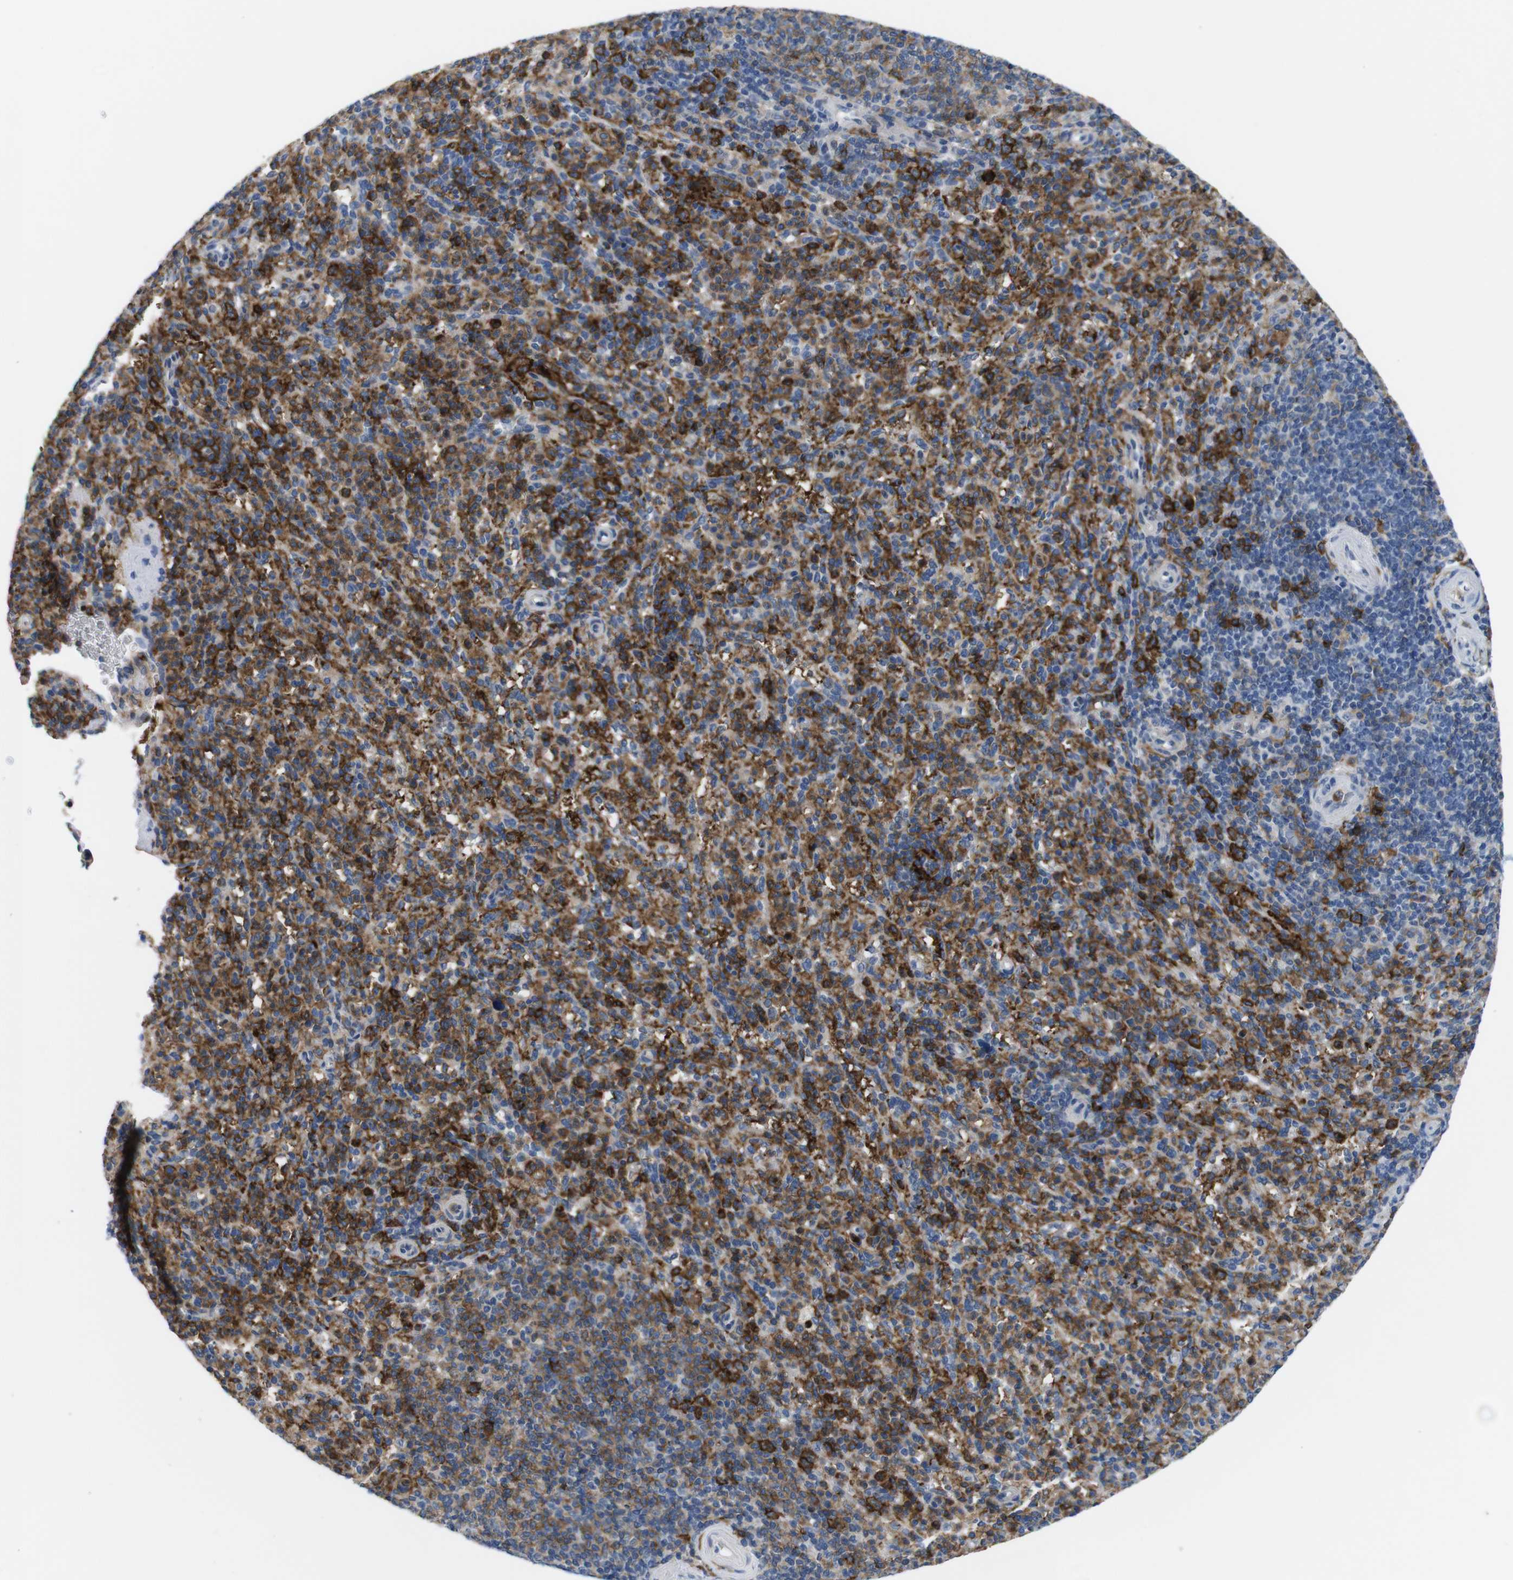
{"staining": {"intensity": "strong", "quantity": ">75%", "location": "cytoplasmic/membranous"}, "tissue": "spleen", "cell_type": "Cells in red pulp", "image_type": "normal", "snomed": [{"axis": "morphology", "description": "Normal tissue, NOS"}, {"axis": "topography", "description": "Spleen"}], "caption": "An image showing strong cytoplasmic/membranous positivity in approximately >75% of cells in red pulp in benign spleen, as visualized by brown immunohistochemical staining.", "gene": "CD300C", "patient": {"sex": "male", "age": 36}}